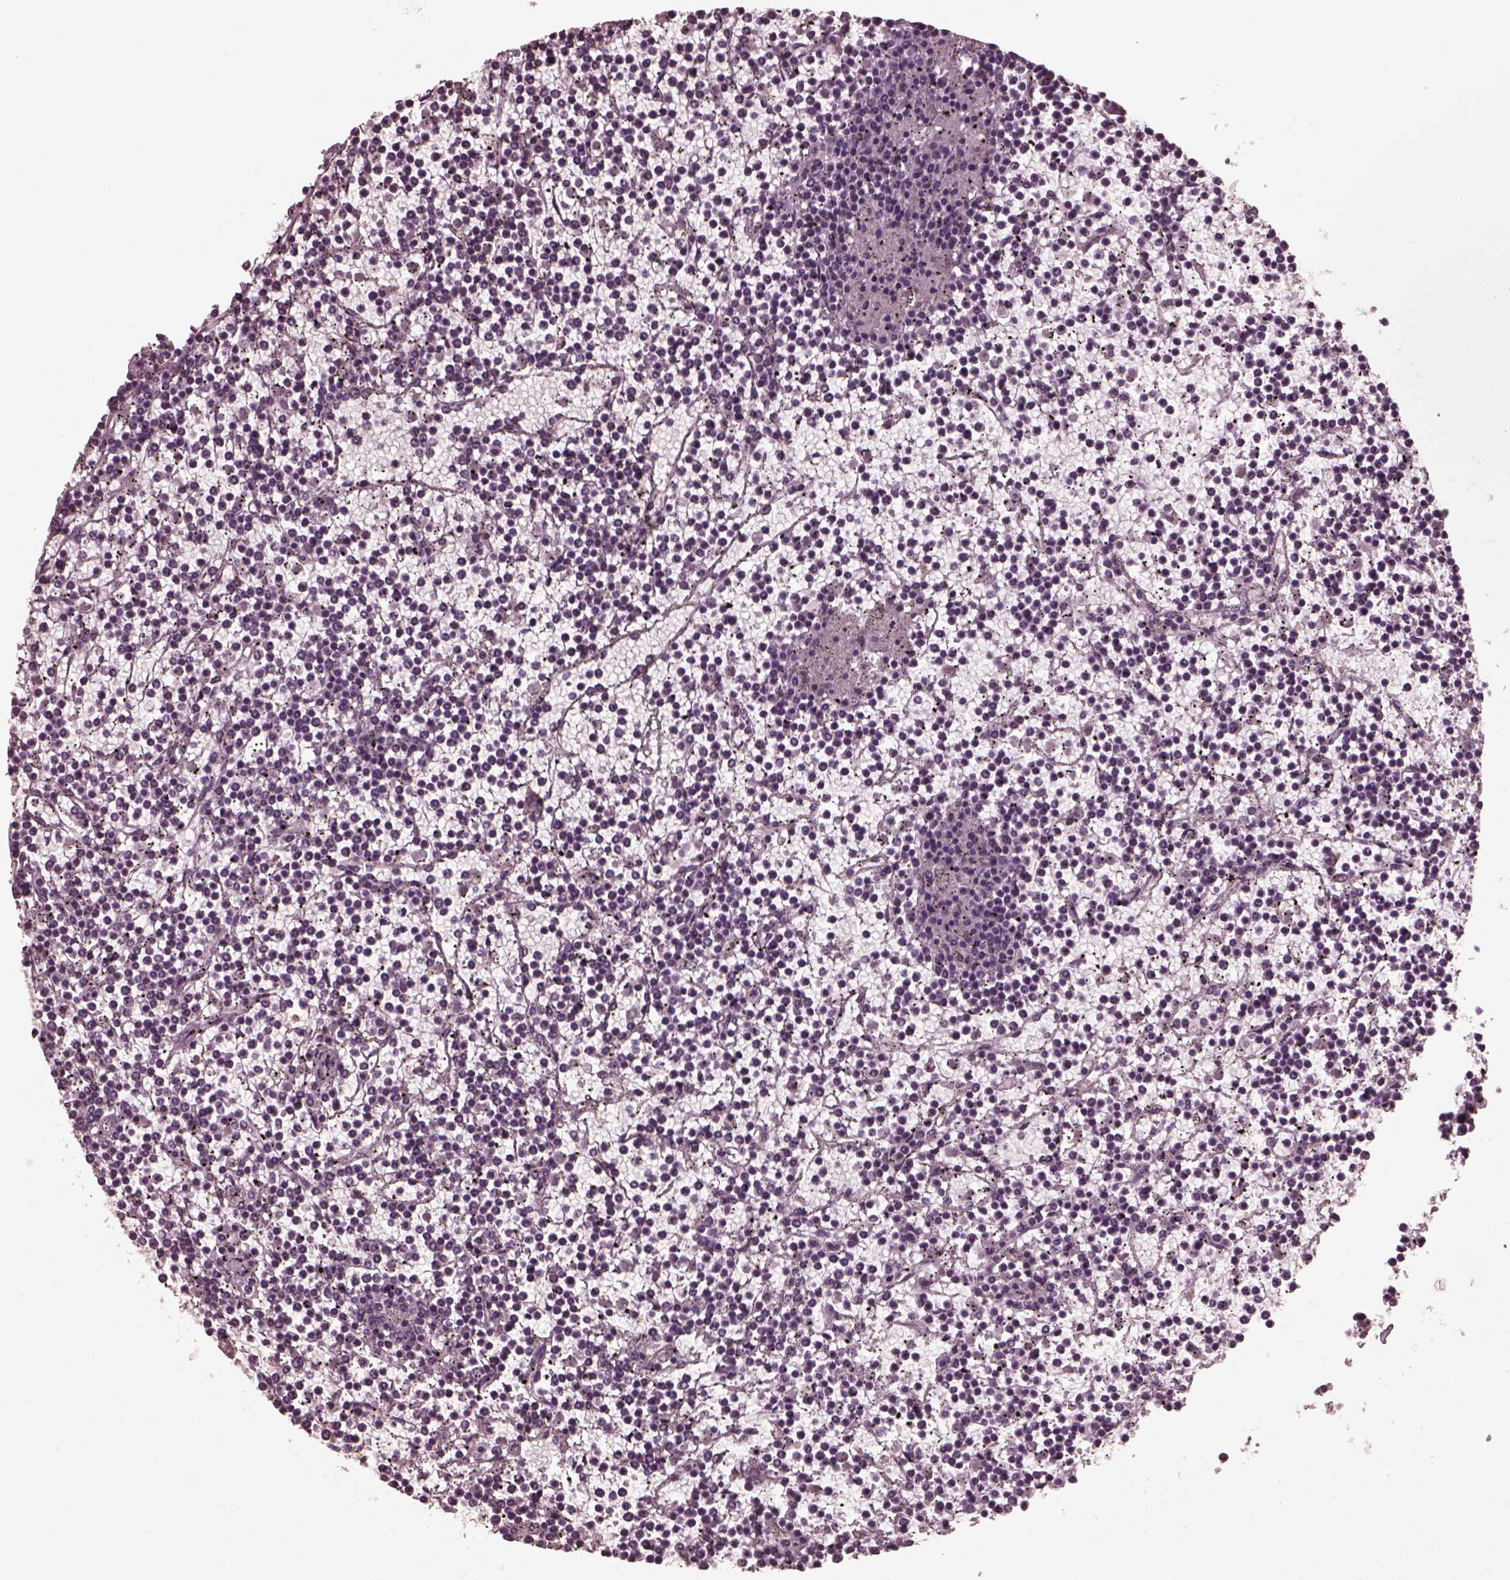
{"staining": {"intensity": "negative", "quantity": "none", "location": "none"}, "tissue": "lymphoma", "cell_type": "Tumor cells", "image_type": "cancer", "snomed": [{"axis": "morphology", "description": "Malignant lymphoma, non-Hodgkin's type, Low grade"}, {"axis": "topography", "description": "Spleen"}], "caption": "The image shows no staining of tumor cells in lymphoma.", "gene": "CGA", "patient": {"sex": "female", "age": 19}}